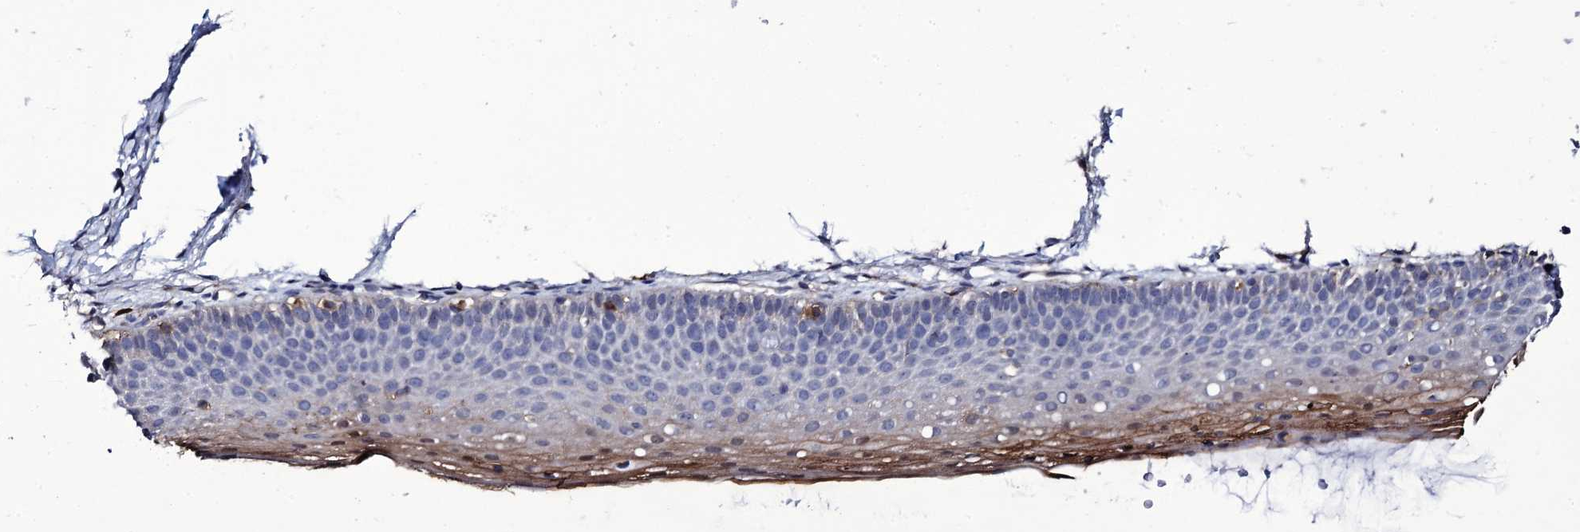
{"staining": {"intensity": "moderate", "quantity": "<25%", "location": "cytoplasmic/membranous"}, "tissue": "cervix", "cell_type": "Glandular cells", "image_type": "normal", "snomed": [{"axis": "morphology", "description": "Normal tissue, NOS"}, {"axis": "topography", "description": "Cervix"}], "caption": "This is an image of IHC staining of unremarkable cervix, which shows moderate positivity in the cytoplasmic/membranous of glandular cells.", "gene": "TTC23", "patient": {"sex": "female", "age": 36}}